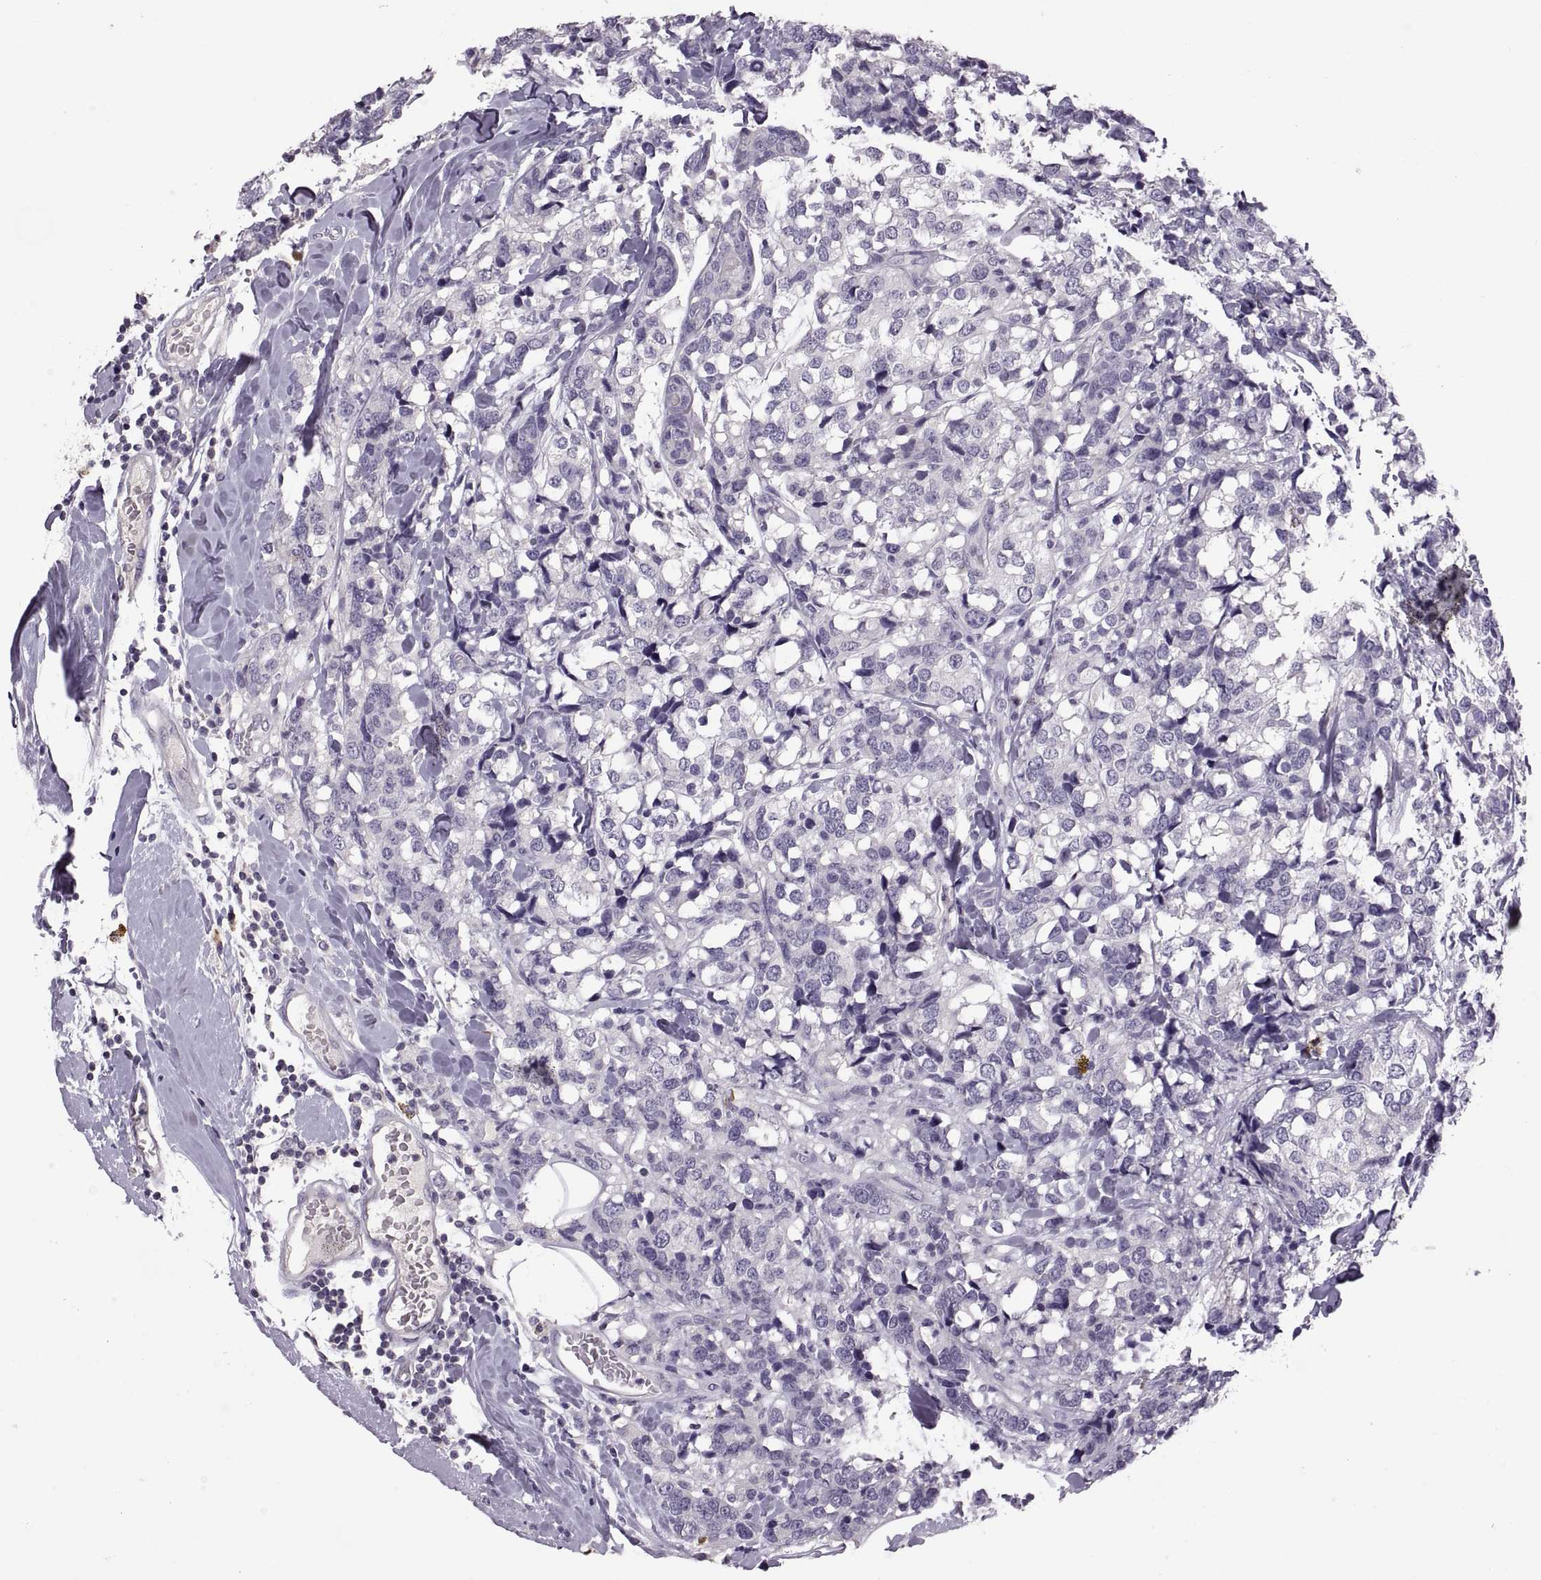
{"staining": {"intensity": "negative", "quantity": "none", "location": "none"}, "tissue": "breast cancer", "cell_type": "Tumor cells", "image_type": "cancer", "snomed": [{"axis": "morphology", "description": "Lobular carcinoma"}, {"axis": "topography", "description": "Breast"}], "caption": "Tumor cells are negative for brown protein staining in breast cancer.", "gene": "WFDC8", "patient": {"sex": "female", "age": 59}}